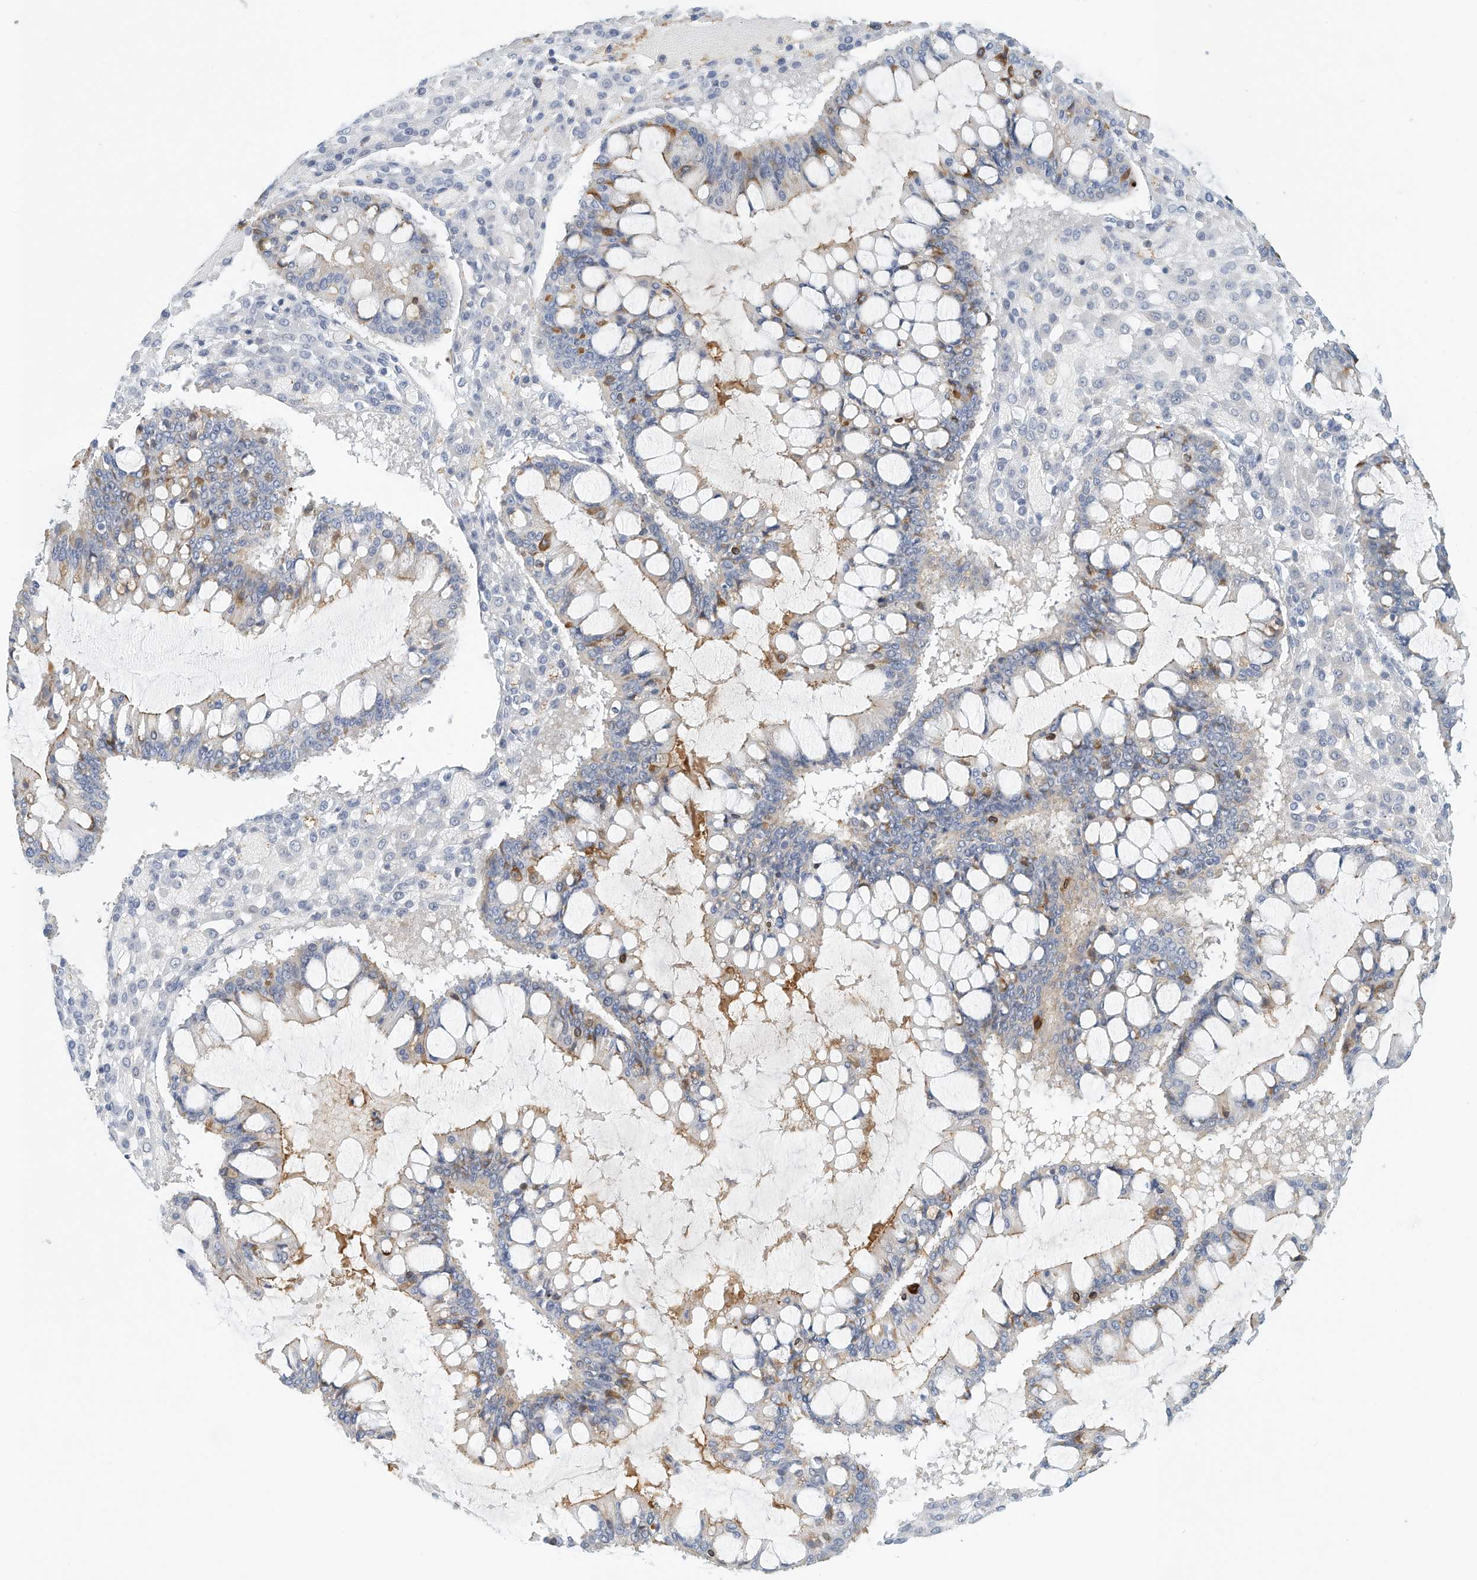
{"staining": {"intensity": "moderate", "quantity": "<25%", "location": "cytoplasmic/membranous"}, "tissue": "ovarian cancer", "cell_type": "Tumor cells", "image_type": "cancer", "snomed": [{"axis": "morphology", "description": "Cystadenocarcinoma, mucinous, NOS"}, {"axis": "topography", "description": "Ovary"}], "caption": "Tumor cells display low levels of moderate cytoplasmic/membranous positivity in about <25% of cells in human ovarian cancer. (DAB IHC, brown staining for protein, blue staining for nuclei).", "gene": "MICAL1", "patient": {"sex": "female", "age": 73}}